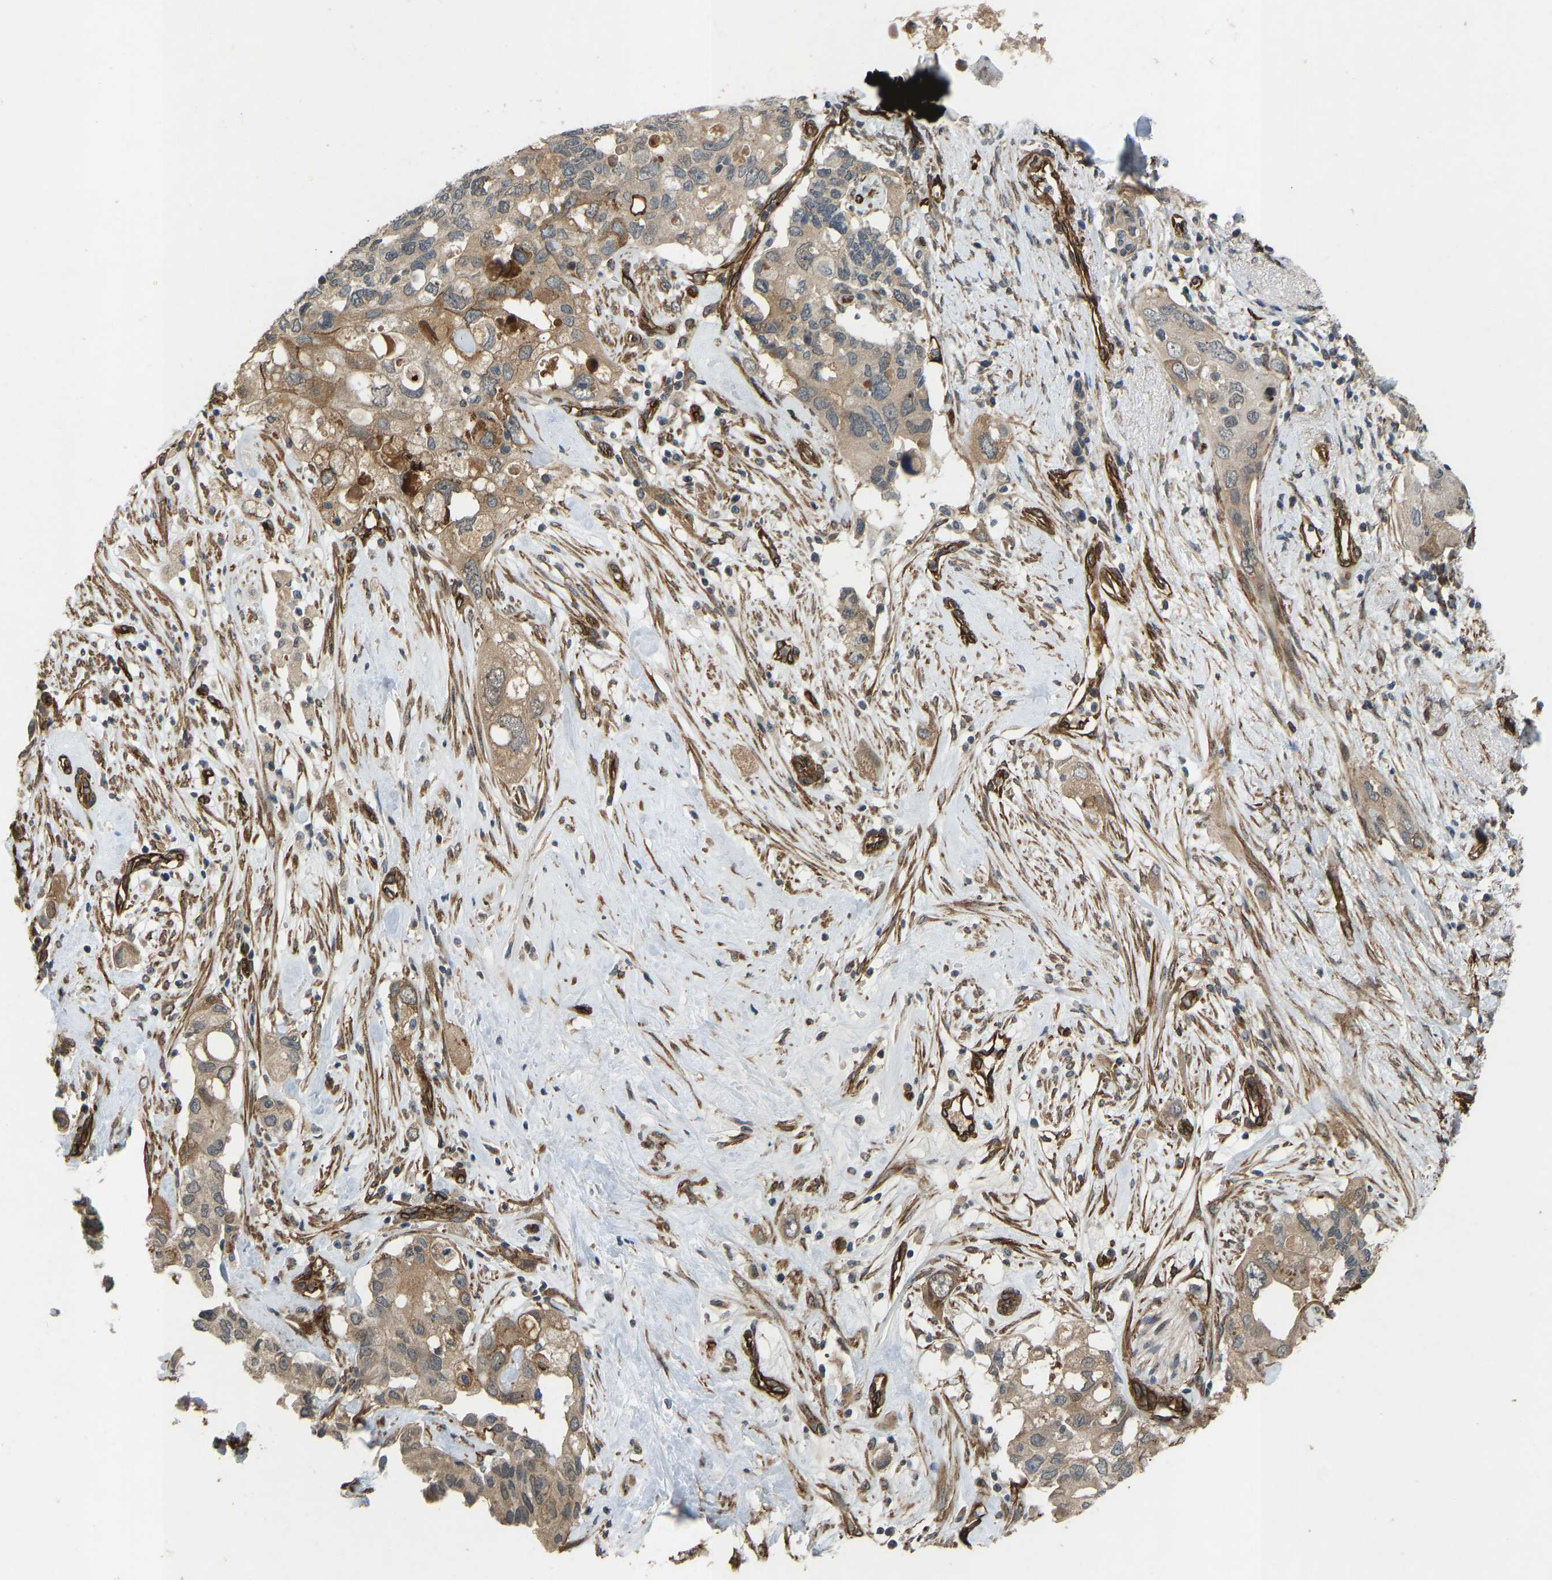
{"staining": {"intensity": "weak", "quantity": "25%-75%", "location": "cytoplasmic/membranous"}, "tissue": "pancreatic cancer", "cell_type": "Tumor cells", "image_type": "cancer", "snomed": [{"axis": "morphology", "description": "Adenocarcinoma, NOS"}, {"axis": "topography", "description": "Pancreas"}], "caption": "Pancreatic cancer (adenocarcinoma) stained for a protein (brown) reveals weak cytoplasmic/membranous positive staining in approximately 25%-75% of tumor cells.", "gene": "NMB", "patient": {"sex": "female", "age": 56}}